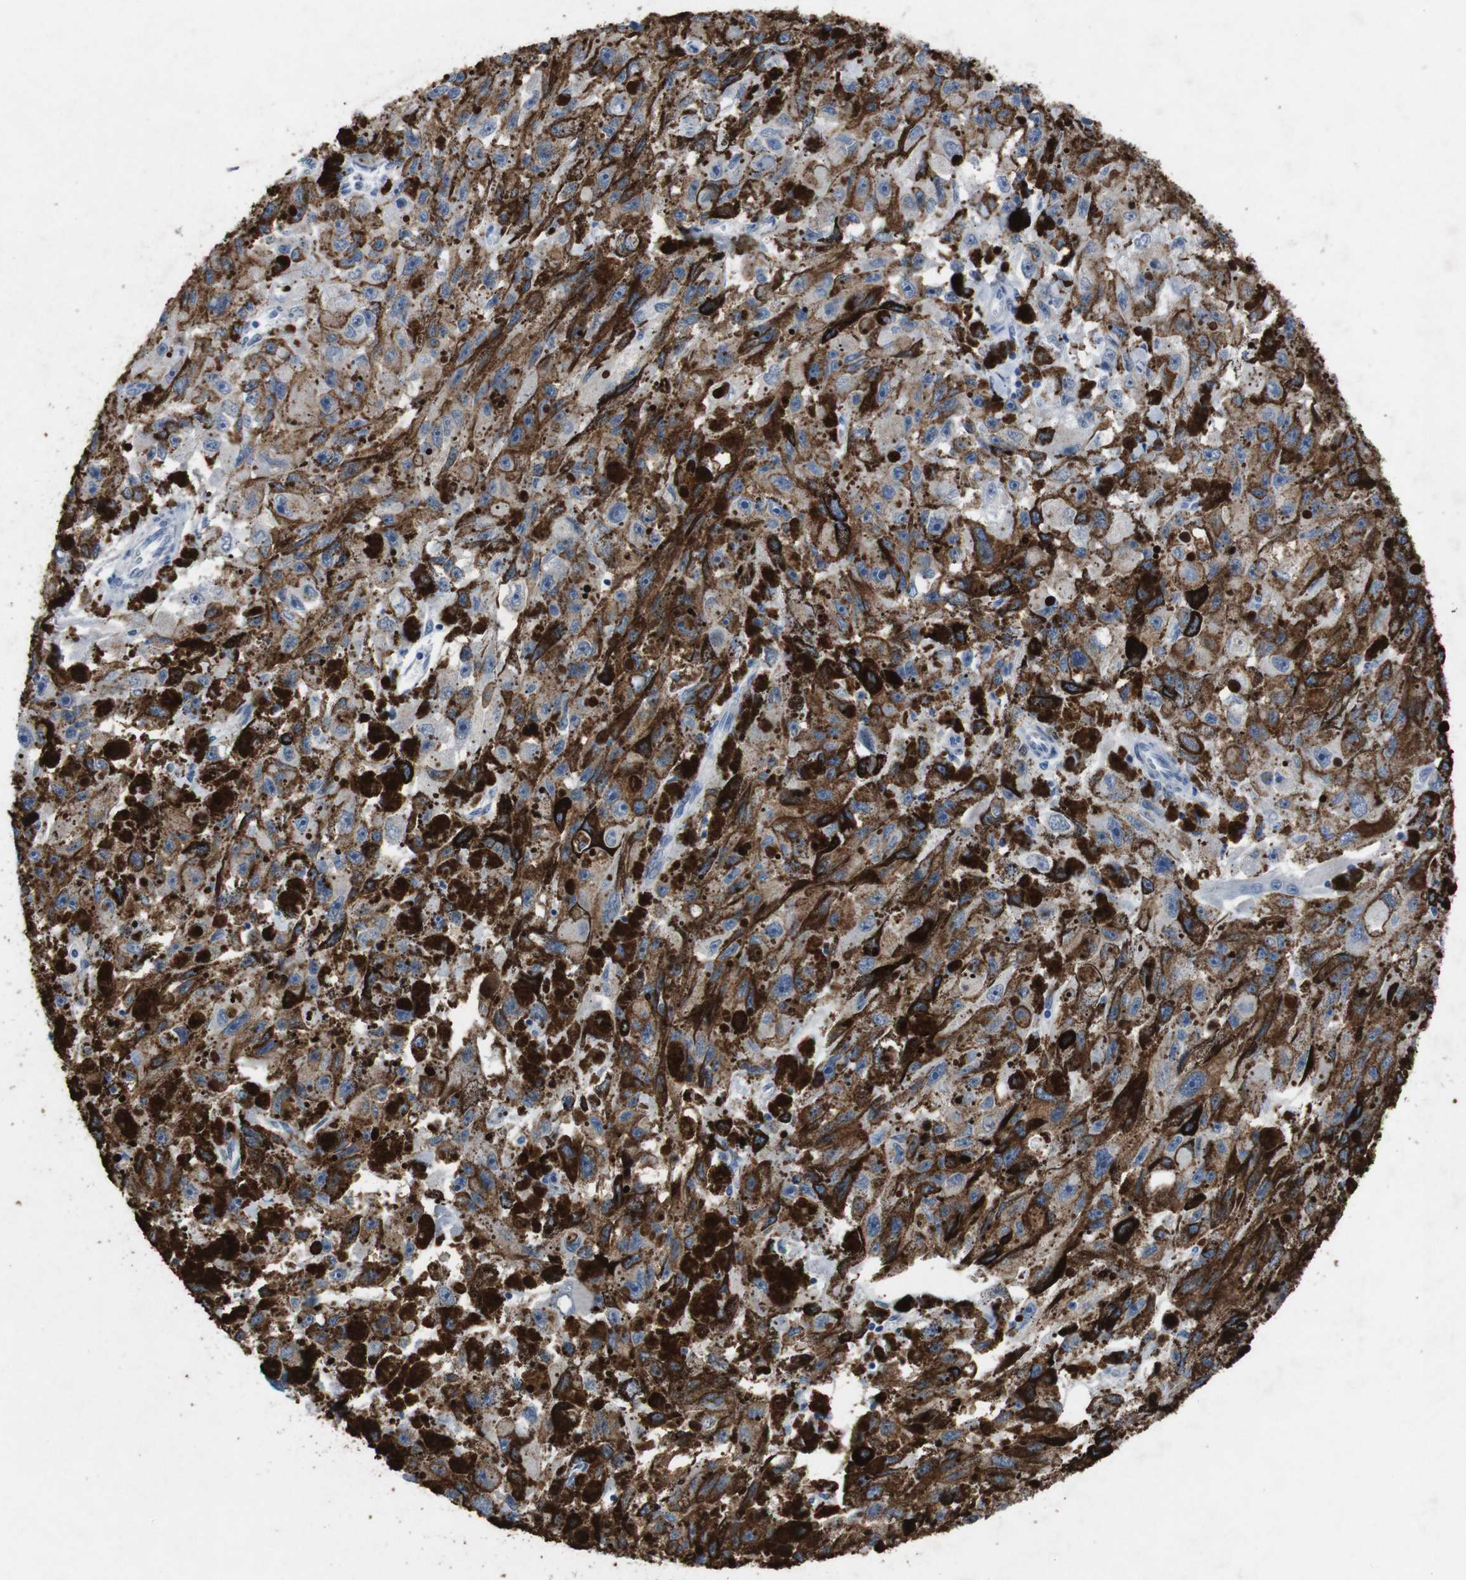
{"staining": {"intensity": "weak", "quantity": "<25%", "location": "cytoplasmic/membranous"}, "tissue": "melanoma", "cell_type": "Tumor cells", "image_type": "cancer", "snomed": [{"axis": "morphology", "description": "Malignant melanoma, NOS"}, {"axis": "topography", "description": "Skin"}], "caption": "Immunohistochemistry (IHC) micrograph of neoplastic tissue: human malignant melanoma stained with DAB exhibits no significant protein expression in tumor cells.", "gene": "IRF4", "patient": {"sex": "female", "age": 104}}